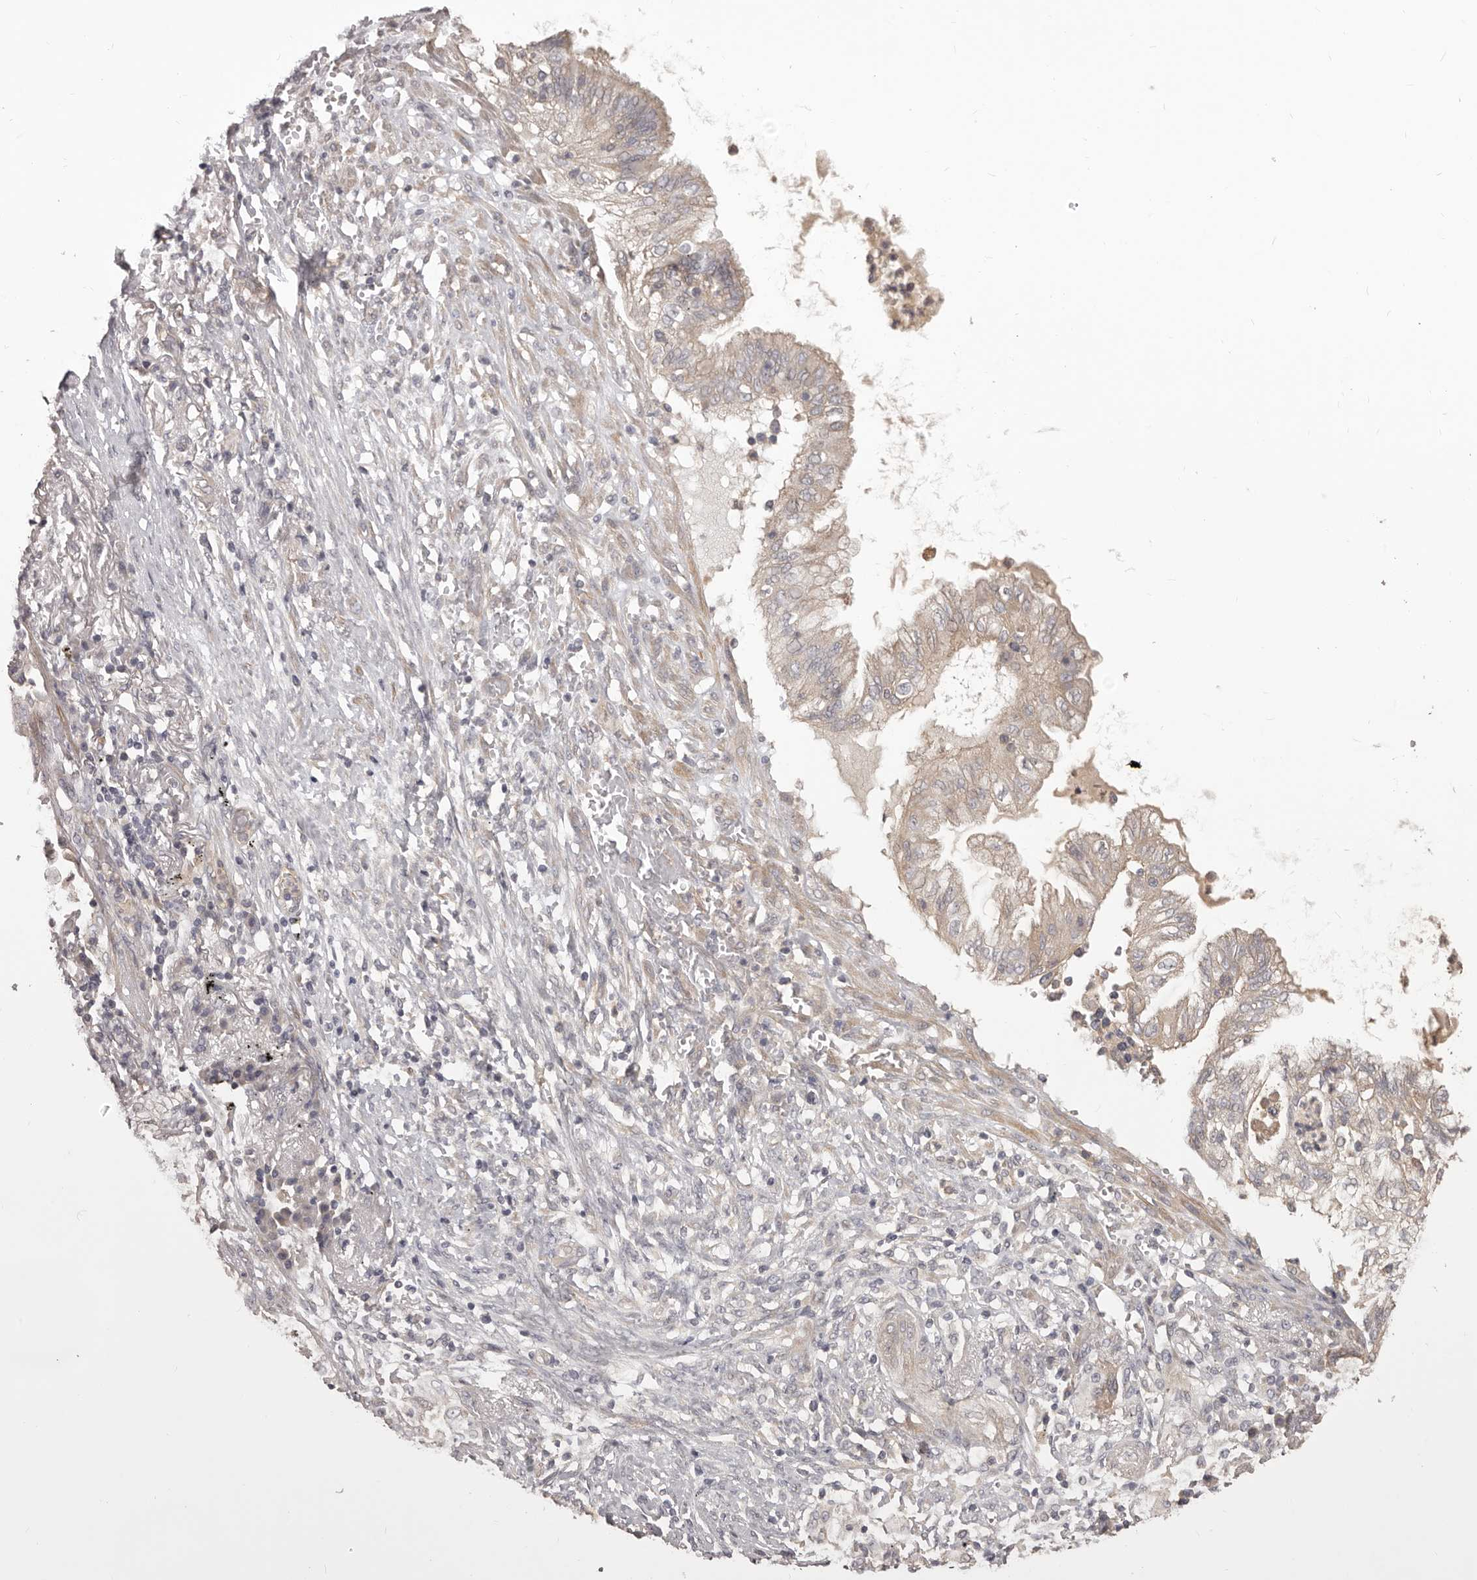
{"staining": {"intensity": "weak", "quantity": ">75%", "location": "cytoplasmic/membranous"}, "tissue": "lung cancer", "cell_type": "Tumor cells", "image_type": "cancer", "snomed": [{"axis": "morphology", "description": "Adenocarcinoma, NOS"}, {"axis": "topography", "description": "Lung"}], "caption": "Human adenocarcinoma (lung) stained for a protein (brown) shows weak cytoplasmic/membranous positive positivity in approximately >75% of tumor cells.", "gene": "HRH1", "patient": {"sex": "female", "age": 70}}